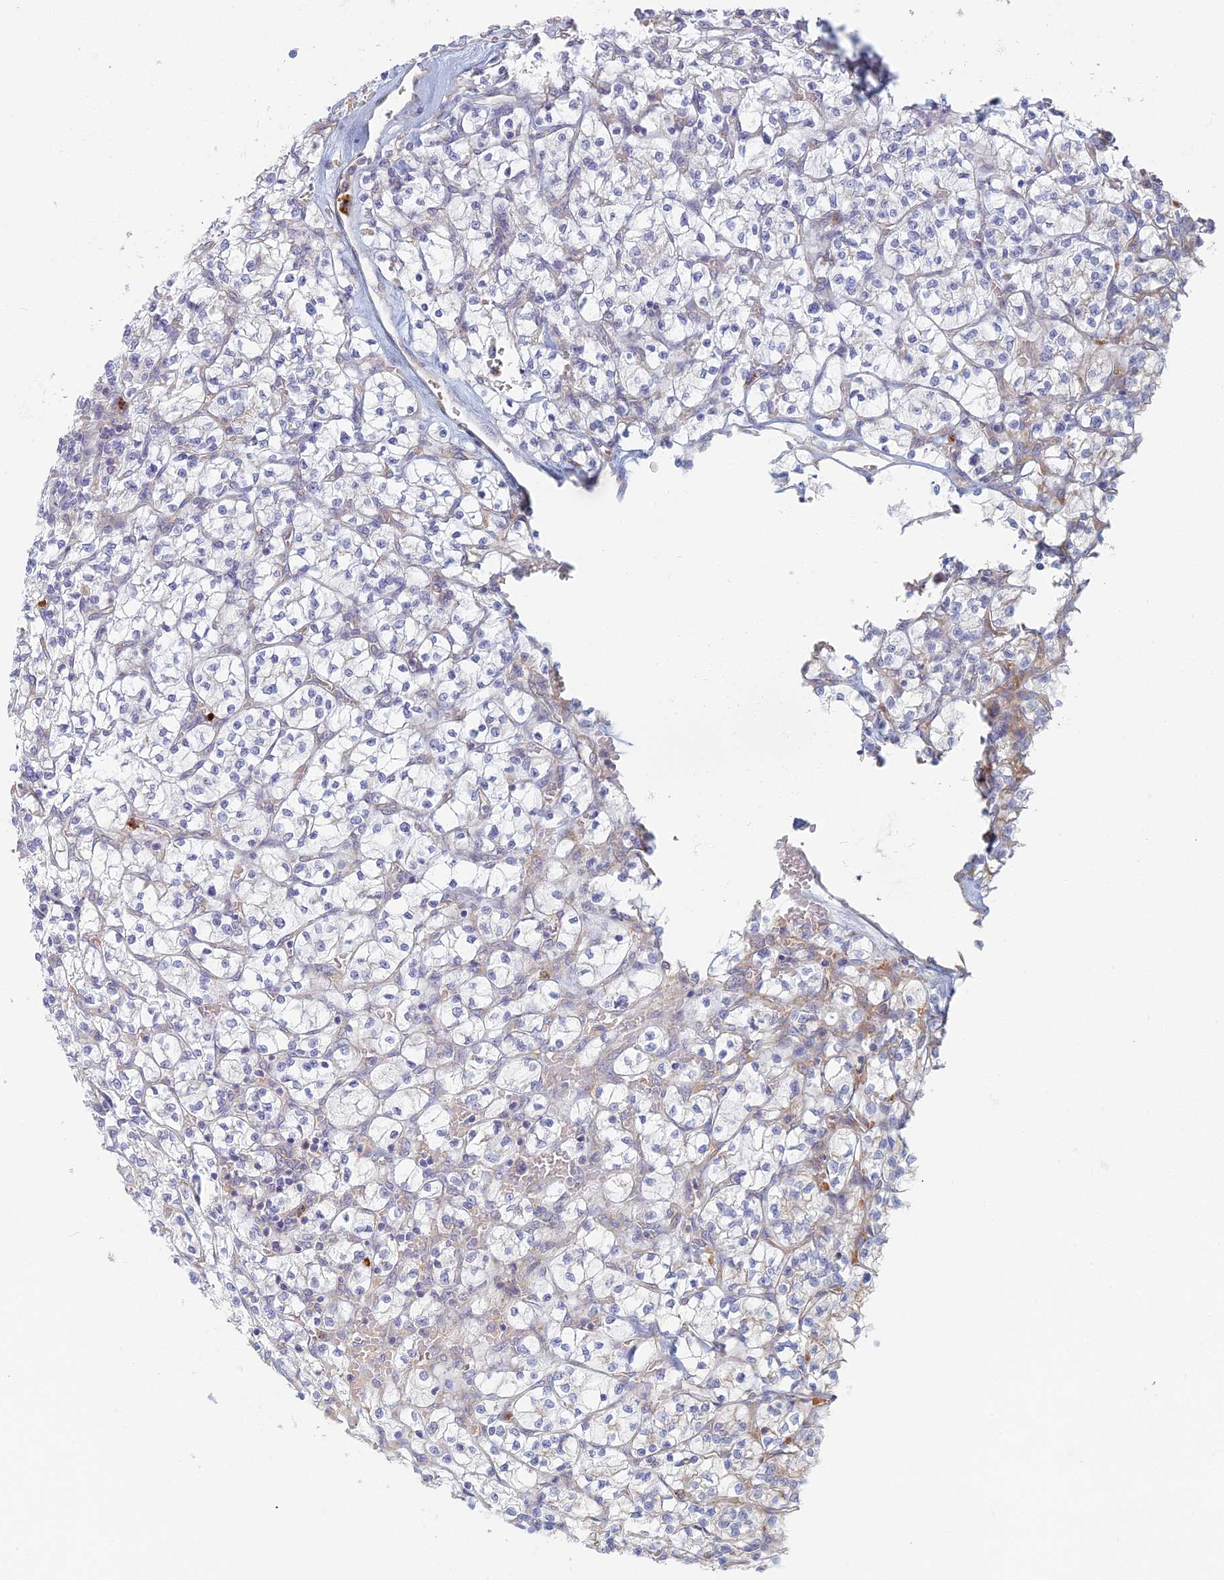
{"staining": {"intensity": "negative", "quantity": "none", "location": "none"}, "tissue": "renal cancer", "cell_type": "Tumor cells", "image_type": "cancer", "snomed": [{"axis": "morphology", "description": "Adenocarcinoma, NOS"}, {"axis": "topography", "description": "Kidney"}], "caption": "Renal cancer was stained to show a protein in brown. There is no significant staining in tumor cells.", "gene": "PROX2", "patient": {"sex": "female", "age": 64}}